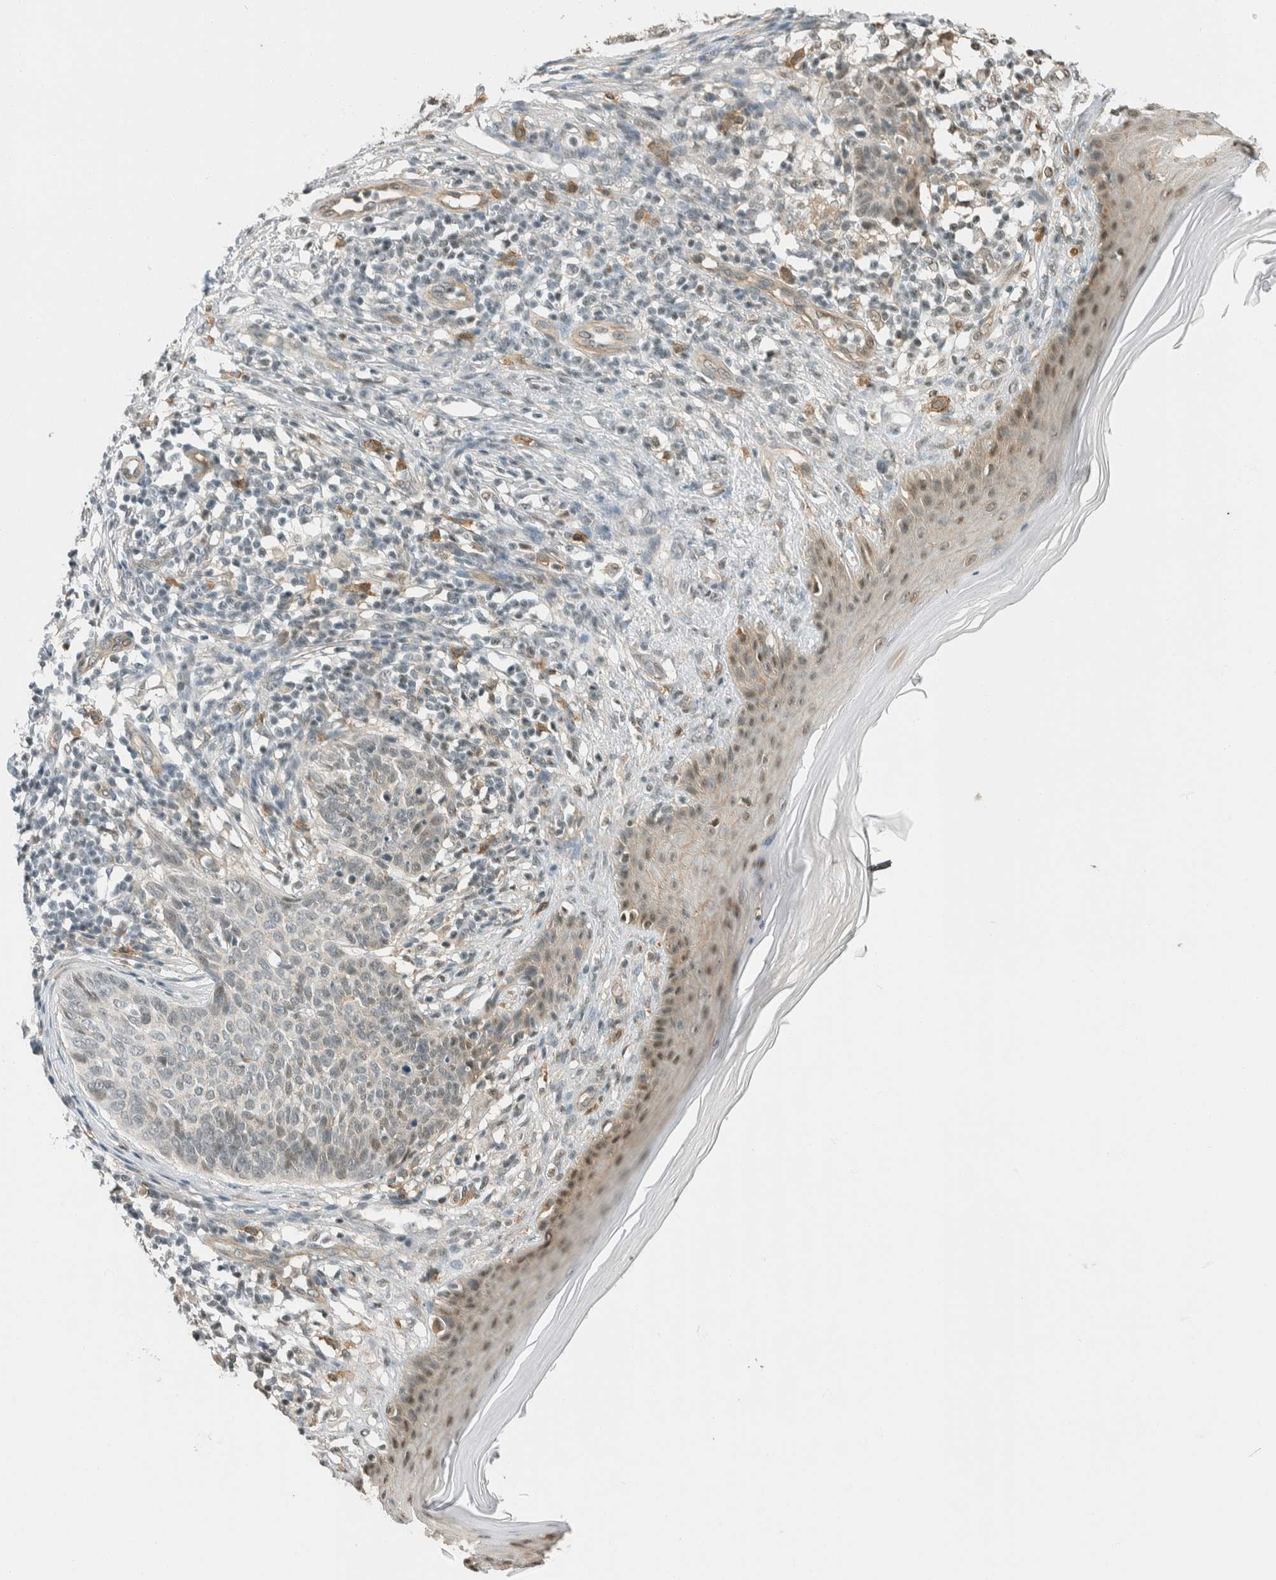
{"staining": {"intensity": "weak", "quantity": "<25%", "location": "nuclear"}, "tissue": "skin cancer", "cell_type": "Tumor cells", "image_type": "cancer", "snomed": [{"axis": "morphology", "description": "Normal tissue, NOS"}, {"axis": "morphology", "description": "Basal cell carcinoma"}, {"axis": "topography", "description": "Skin"}], "caption": "Image shows no significant protein positivity in tumor cells of skin cancer. (DAB IHC, high magnification).", "gene": "NIBAN2", "patient": {"sex": "male", "age": 50}}